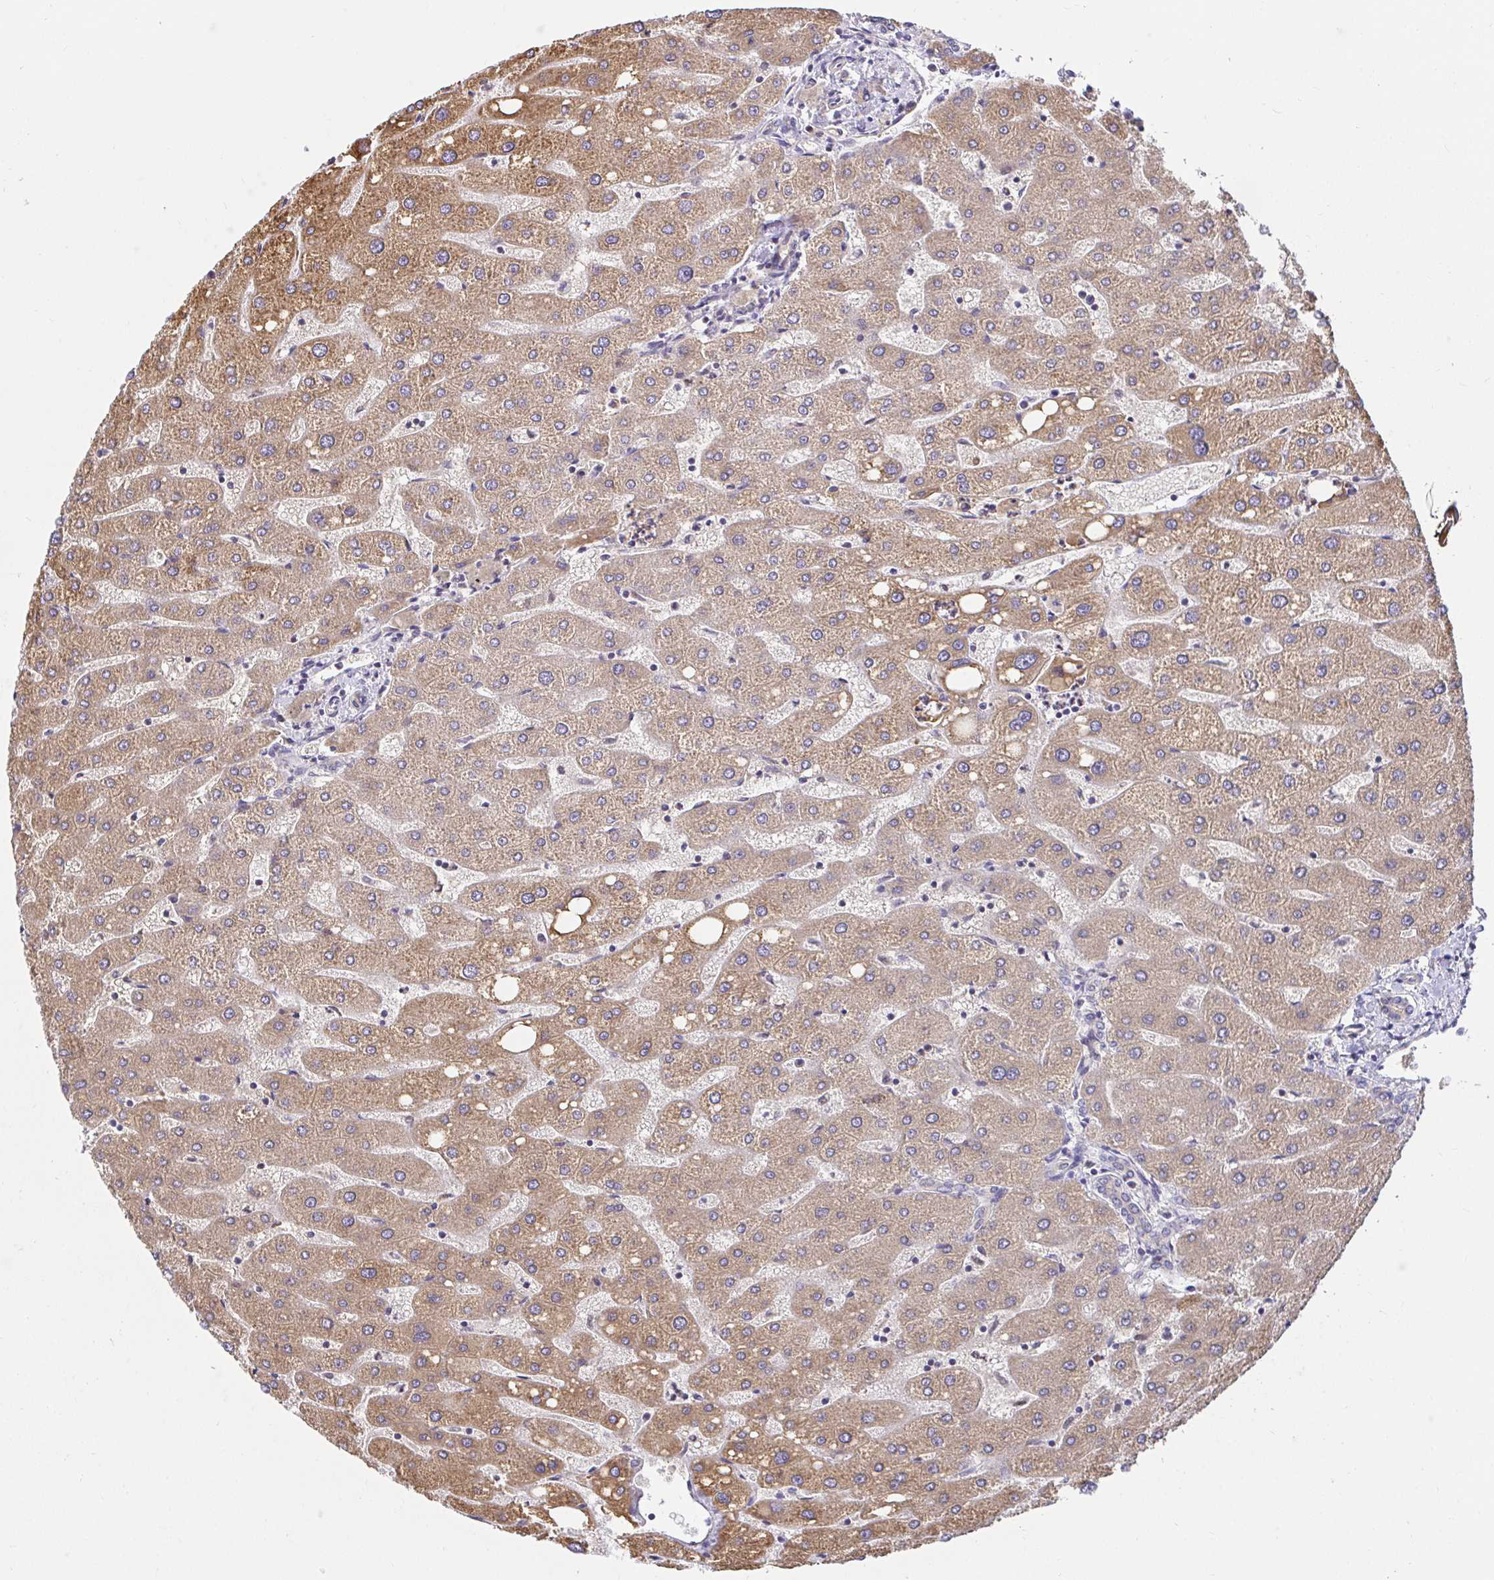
{"staining": {"intensity": "weak", "quantity": "<25%", "location": "cytoplasmic/membranous"}, "tissue": "liver", "cell_type": "Cholangiocytes", "image_type": "normal", "snomed": [{"axis": "morphology", "description": "Normal tissue, NOS"}, {"axis": "topography", "description": "Liver"}], "caption": "Cholangiocytes are negative for protein expression in unremarkable human liver. The staining is performed using DAB brown chromogen with nuclei counter-stained in using hematoxylin.", "gene": "TRIM55", "patient": {"sex": "male", "age": 67}}